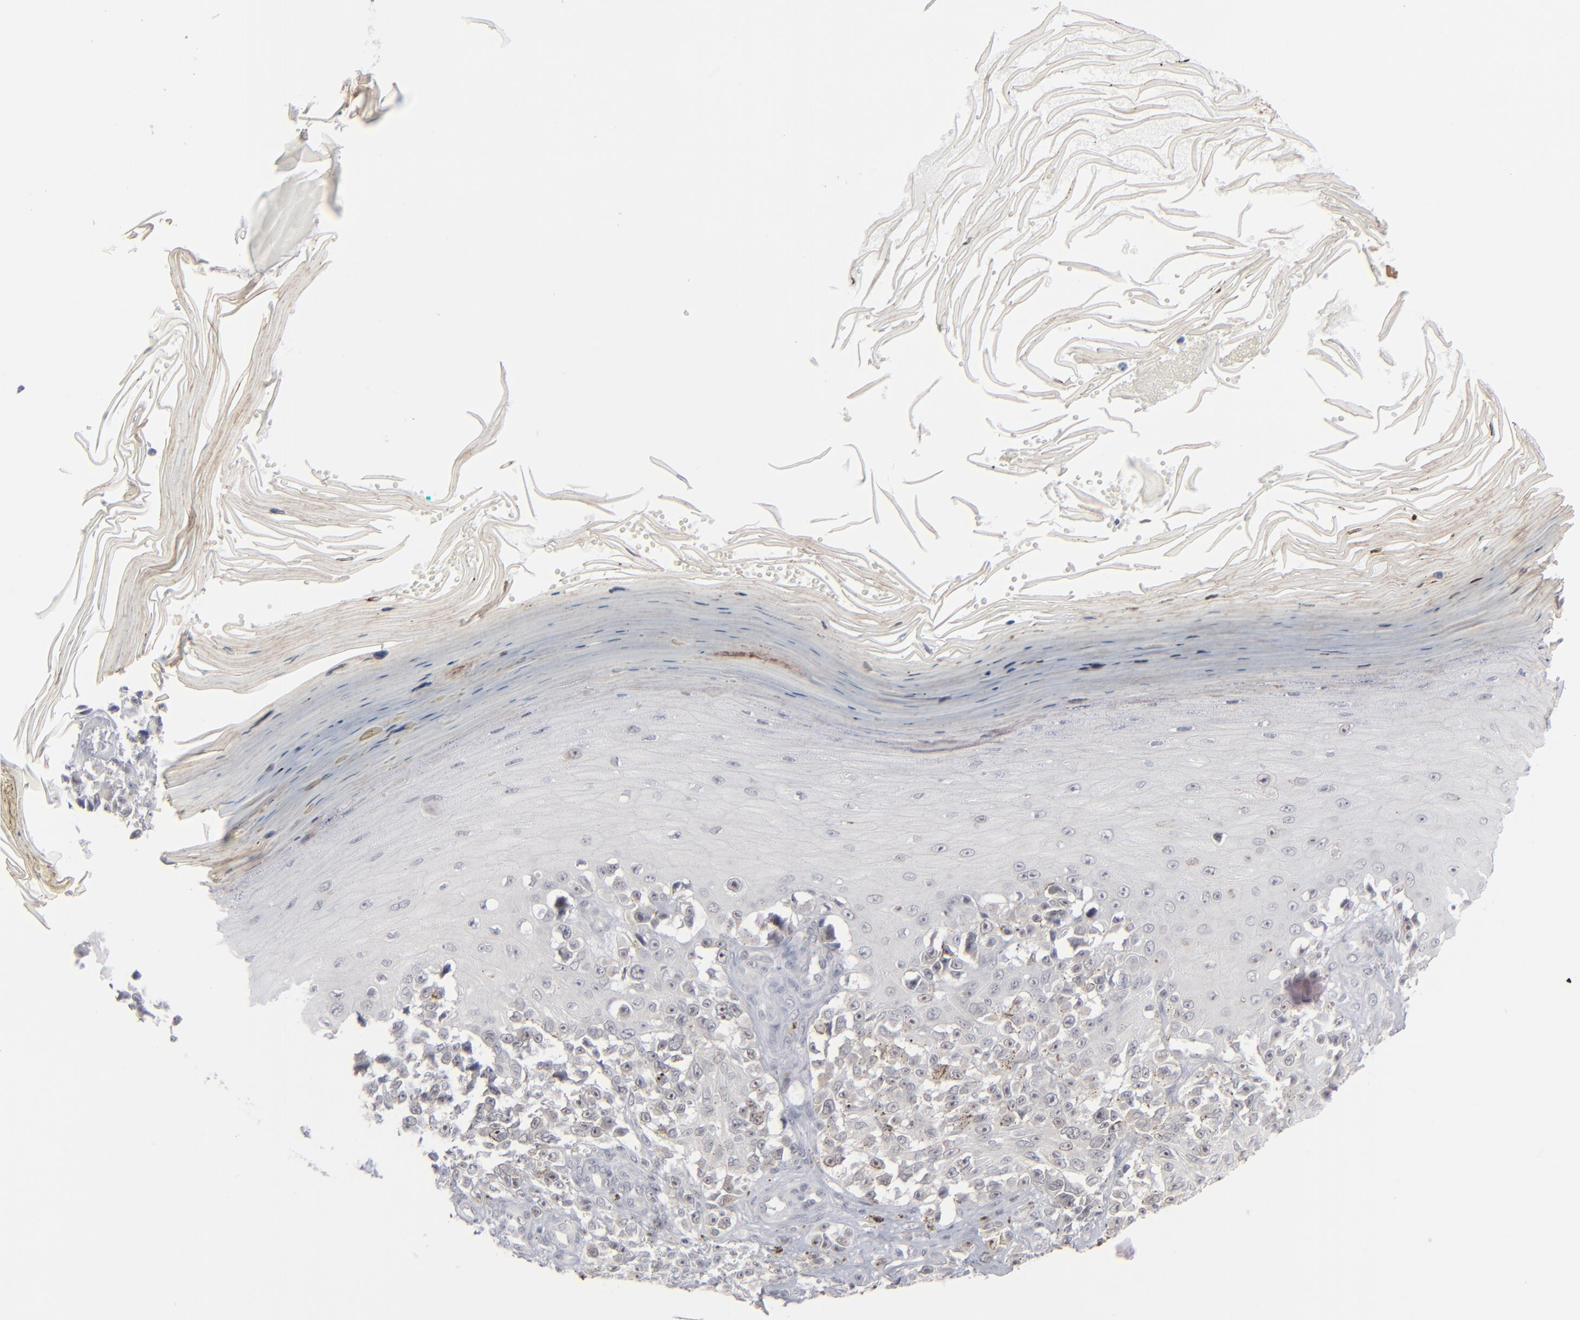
{"staining": {"intensity": "negative", "quantity": "none", "location": "none"}, "tissue": "melanoma", "cell_type": "Tumor cells", "image_type": "cancer", "snomed": [{"axis": "morphology", "description": "Malignant melanoma, NOS"}, {"axis": "topography", "description": "Skin"}], "caption": "Image shows no protein positivity in tumor cells of malignant melanoma tissue.", "gene": "POF1B", "patient": {"sex": "female", "age": 82}}